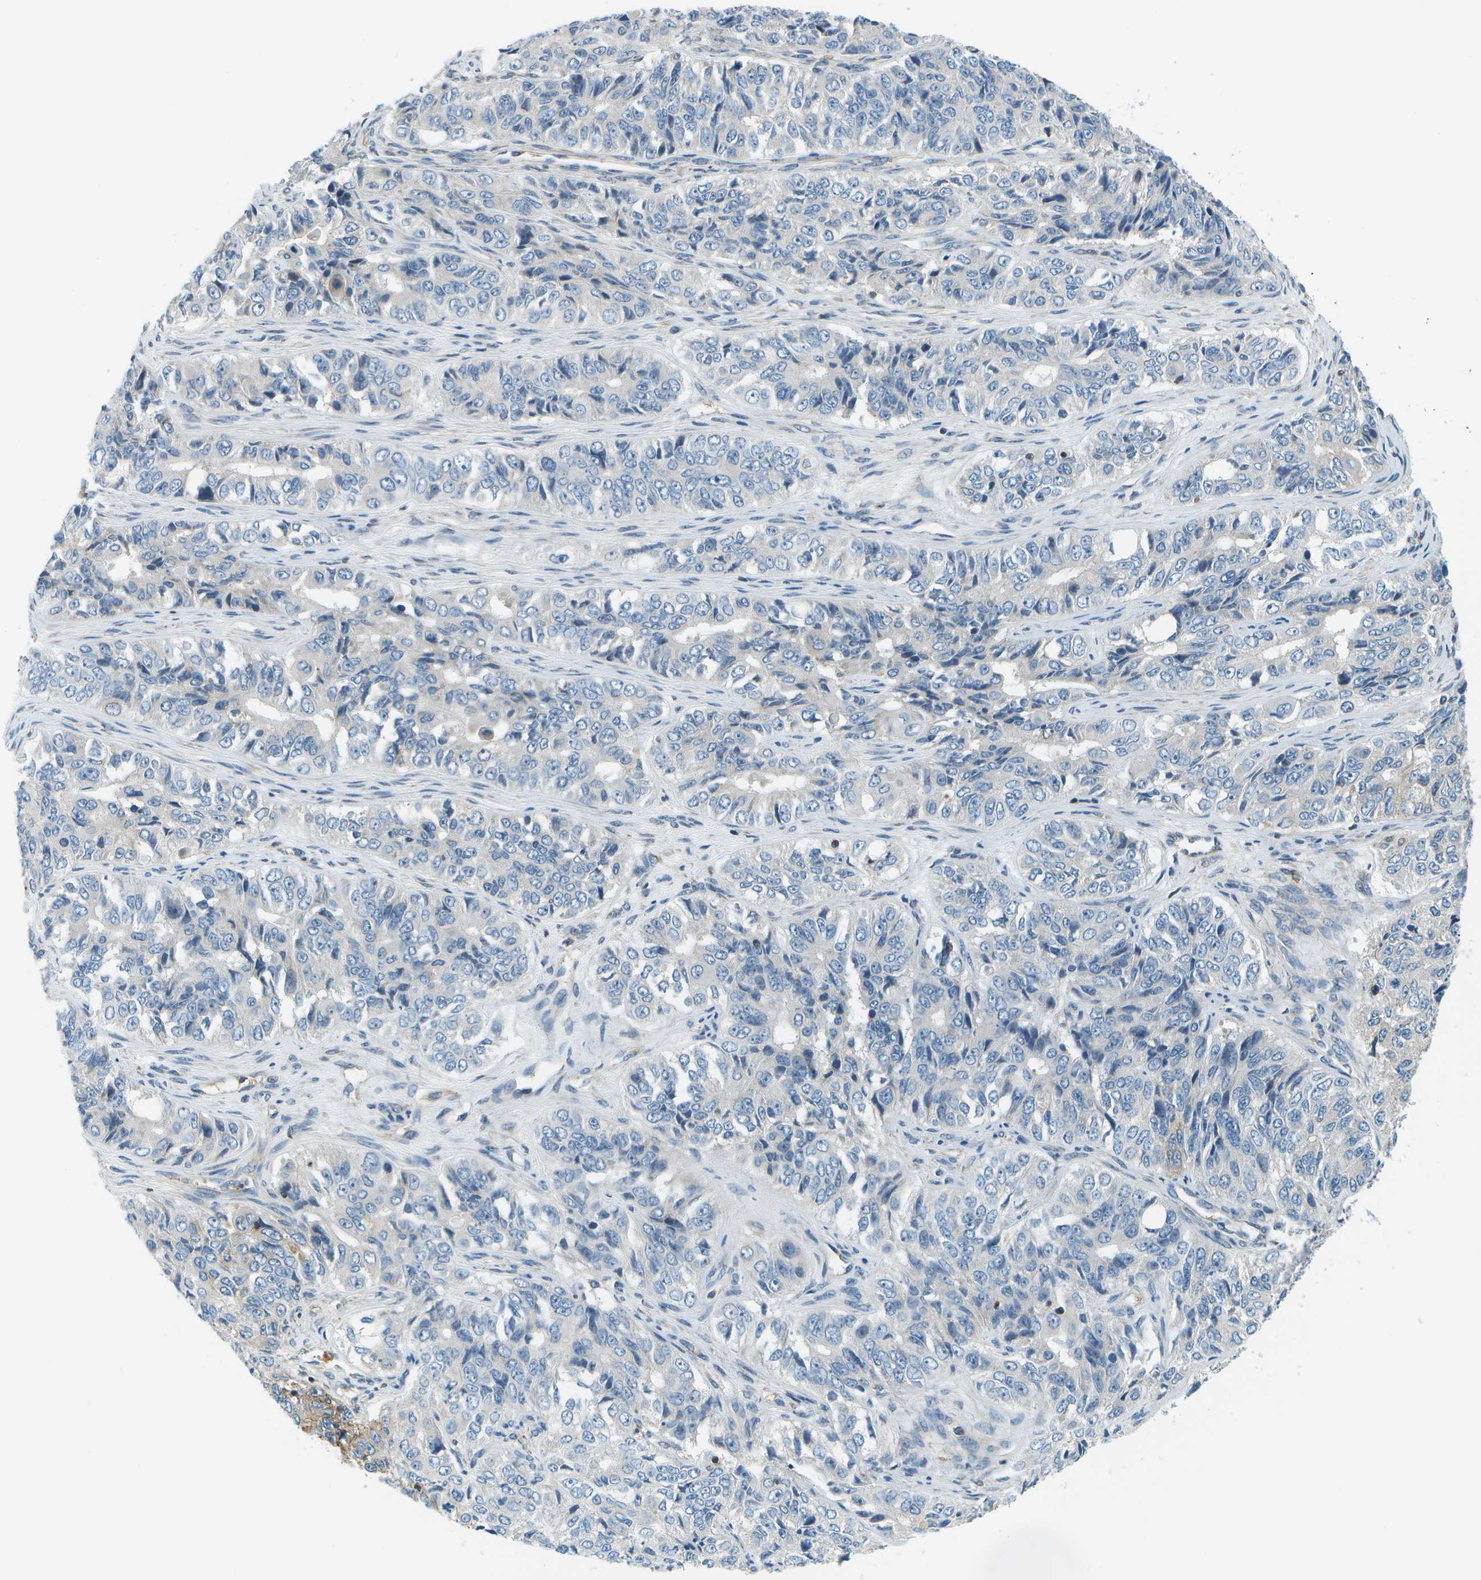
{"staining": {"intensity": "negative", "quantity": "none", "location": "none"}, "tissue": "ovarian cancer", "cell_type": "Tumor cells", "image_type": "cancer", "snomed": [{"axis": "morphology", "description": "Carcinoma, endometroid"}, {"axis": "topography", "description": "Ovary"}], "caption": "Tumor cells are negative for brown protein staining in ovarian cancer (endometroid carcinoma).", "gene": "CTIF", "patient": {"sex": "female", "age": 51}}